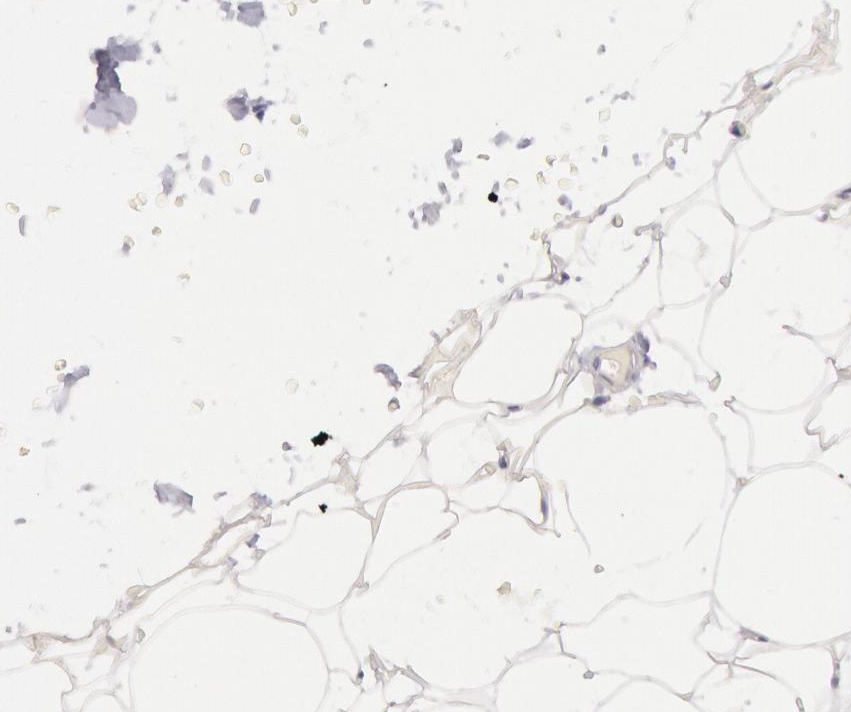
{"staining": {"intensity": "negative", "quantity": "none", "location": "none"}, "tissue": "adipose tissue", "cell_type": "Adipocytes", "image_type": "normal", "snomed": [{"axis": "morphology", "description": "Normal tissue, NOS"}, {"axis": "morphology", "description": "Fibrosis, NOS"}, {"axis": "topography", "description": "Breast"}], "caption": "A histopathology image of adipose tissue stained for a protein reveals no brown staining in adipocytes. The staining was performed using DAB to visualize the protein expression in brown, while the nuclei were stained in blue with hematoxylin (Magnification: 20x).", "gene": "MYO5A", "patient": {"sex": "female", "age": 24}}